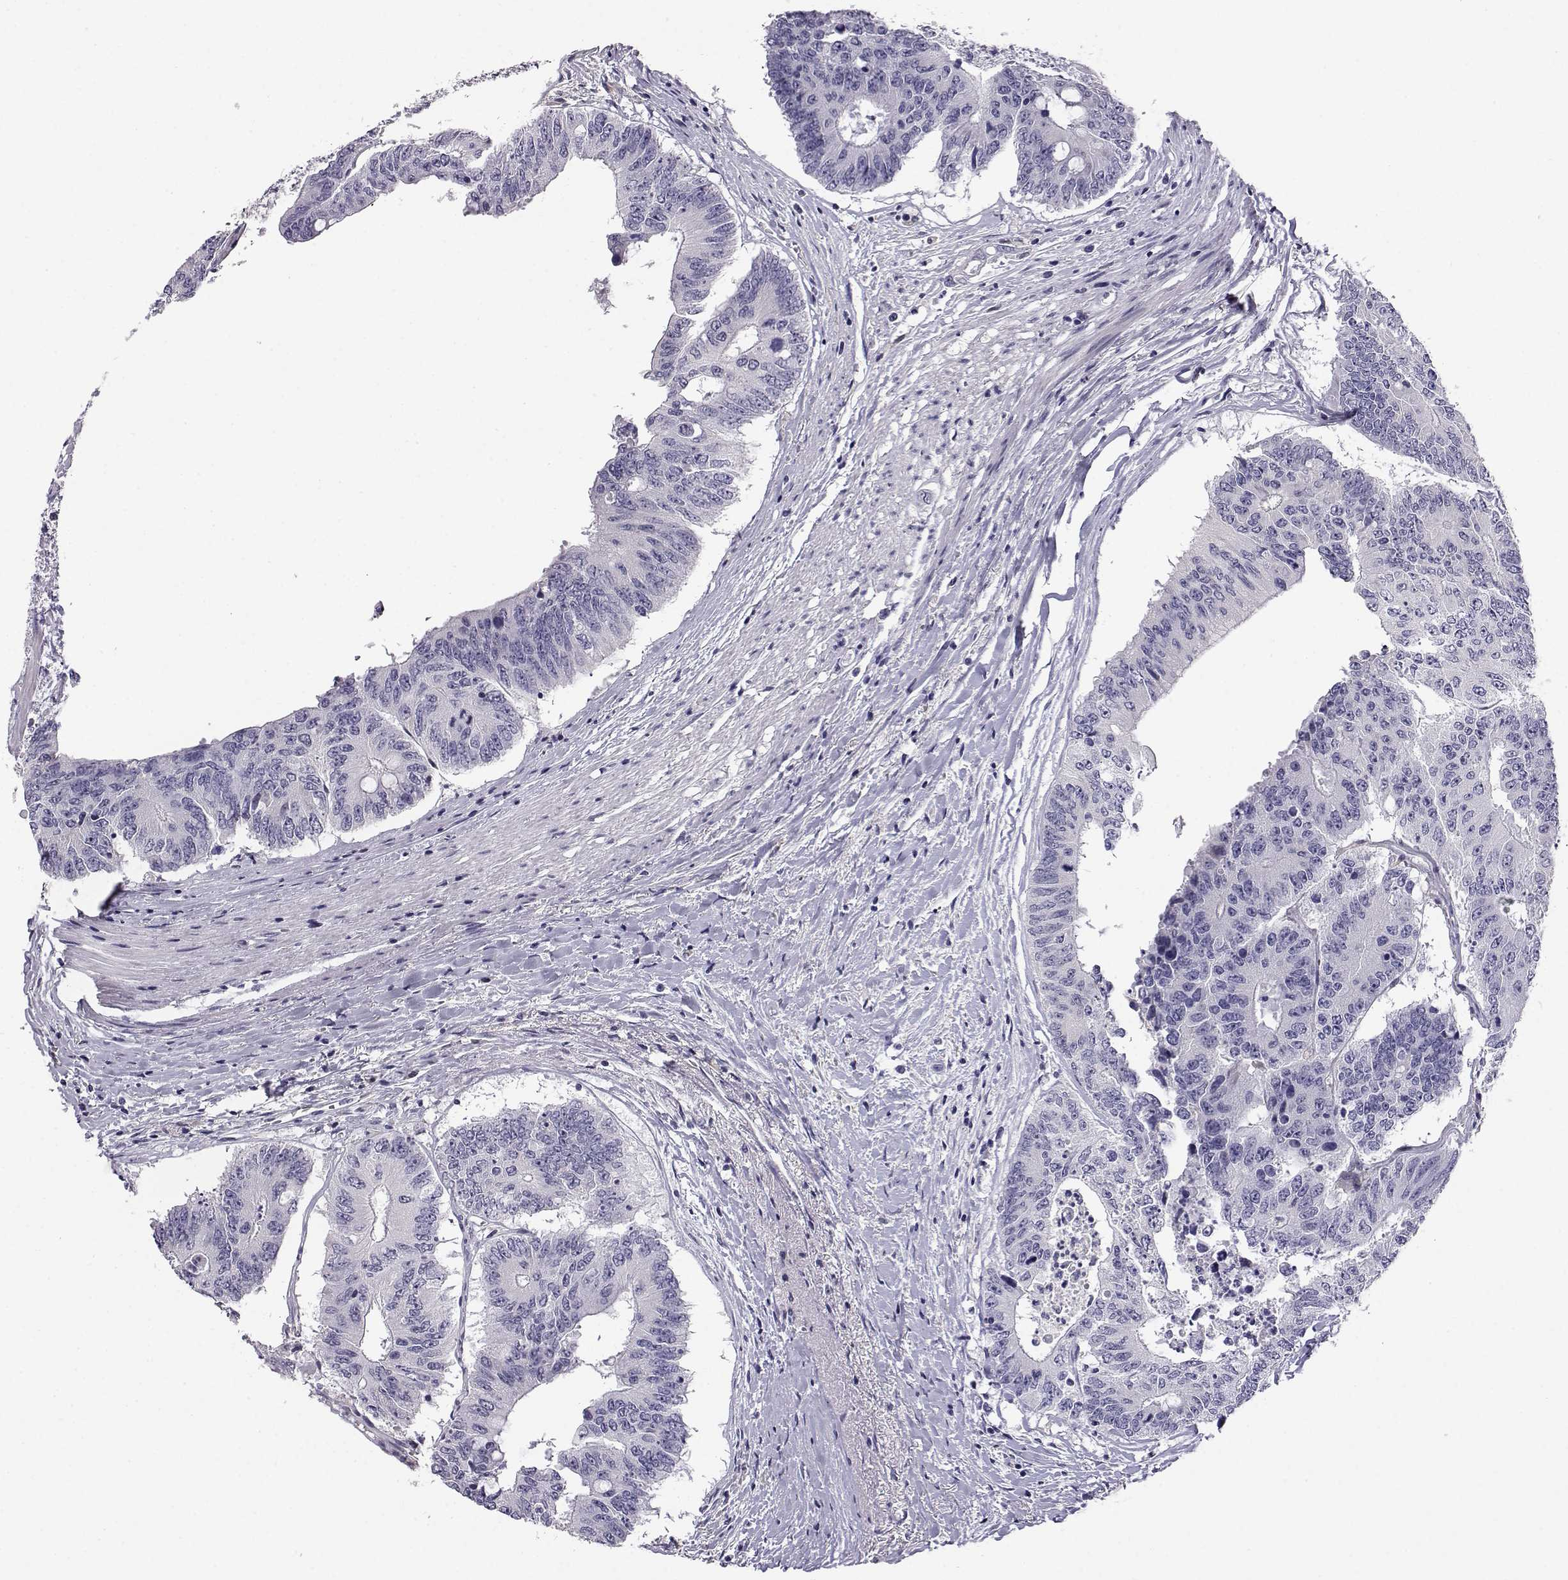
{"staining": {"intensity": "negative", "quantity": "none", "location": "none"}, "tissue": "colorectal cancer", "cell_type": "Tumor cells", "image_type": "cancer", "snomed": [{"axis": "morphology", "description": "Adenocarcinoma, NOS"}, {"axis": "topography", "description": "Rectum"}], "caption": "Colorectal adenocarcinoma stained for a protein using IHC demonstrates no staining tumor cells.", "gene": "AKR1B1", "patient": {"sex": "male", "age": 59}}